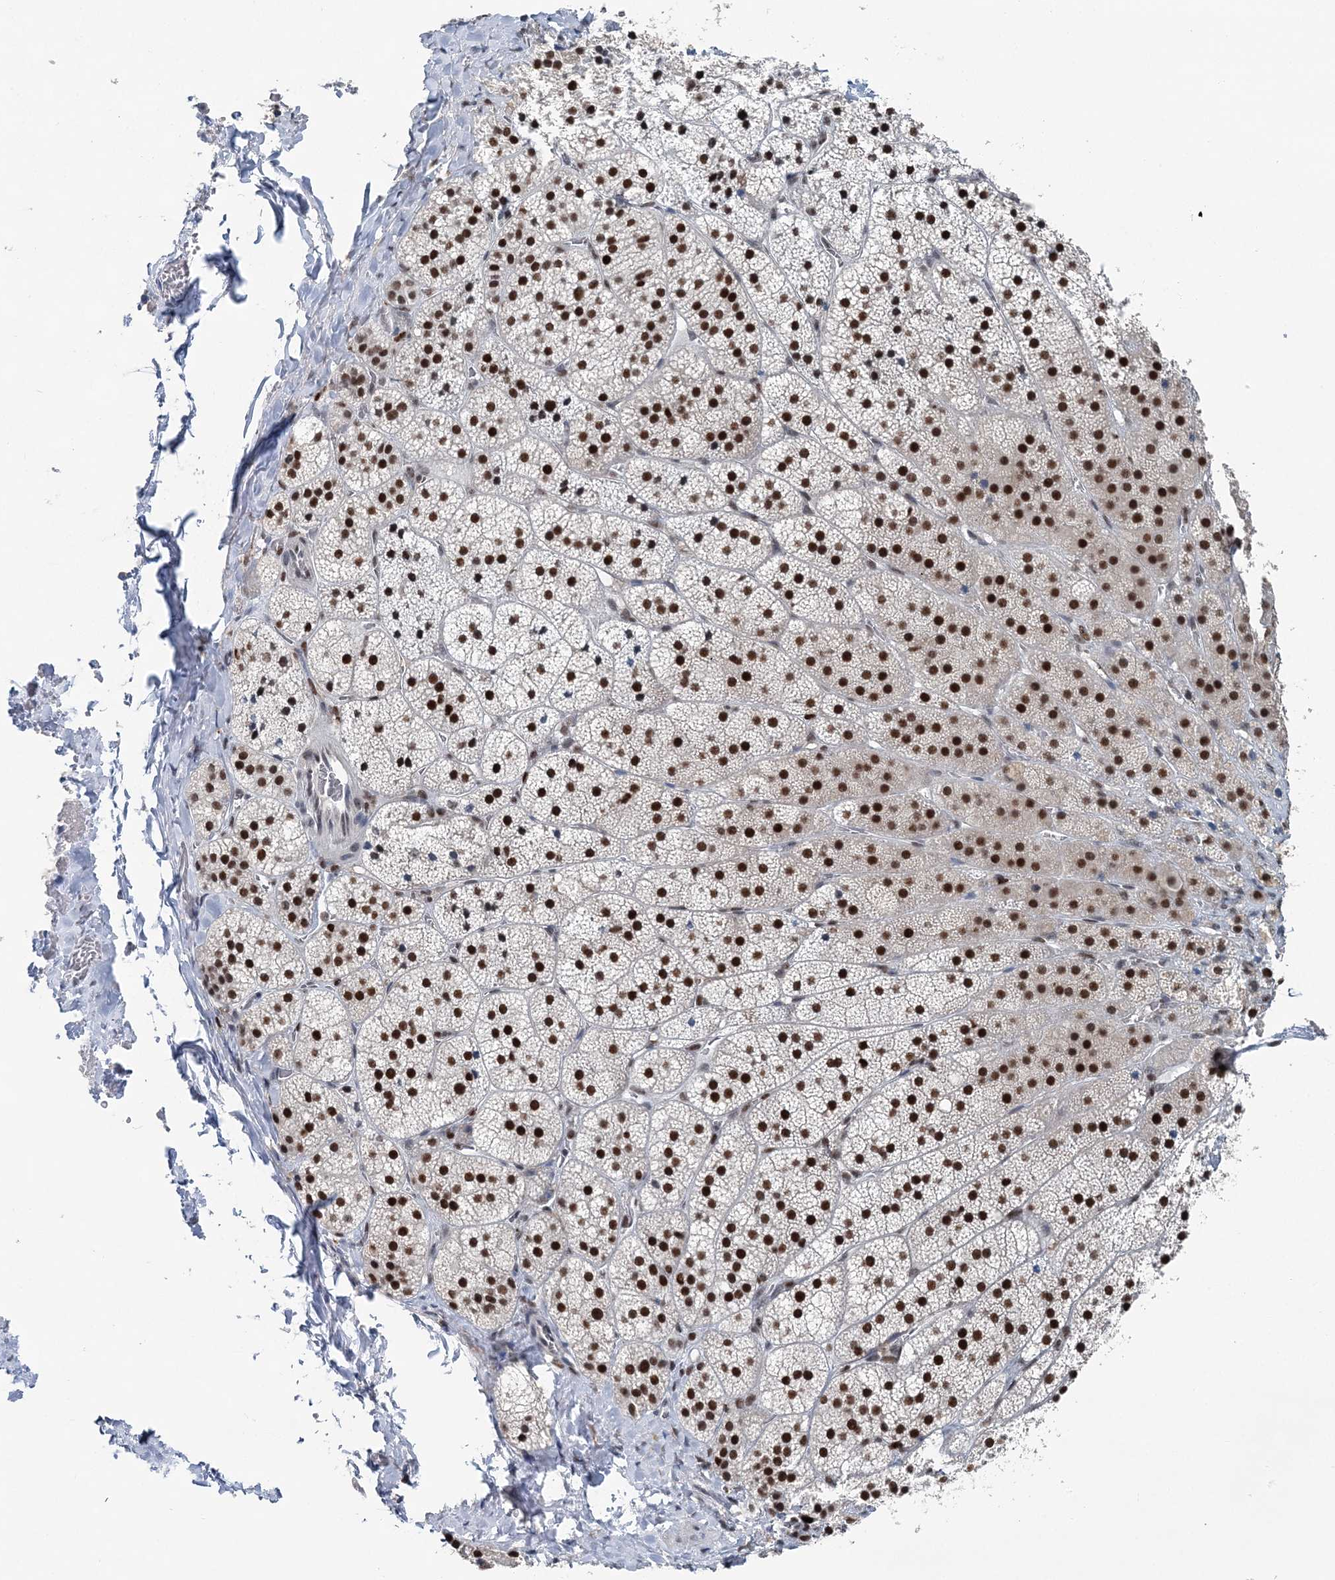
{"staining": {"intensity": "strong", "quantity": ">75%", "location": "nuclear"}, "tissue": "adrenal gland", "cell_type": "Glandular cells", "image_type": "normal", "snomed": [{"axis": "morphology", "description": "Normal tissue, NOS"}, {"axis": "topography", "description": "Adrenal gland"}], "caption": "The image reveals immunohistochemical staining of benign adrenal gland. There is strong nuclear positivity is present in about >75% of glandular cells.", "gene": "HAT1", "patient": {"sex": "female", "age": 44}}